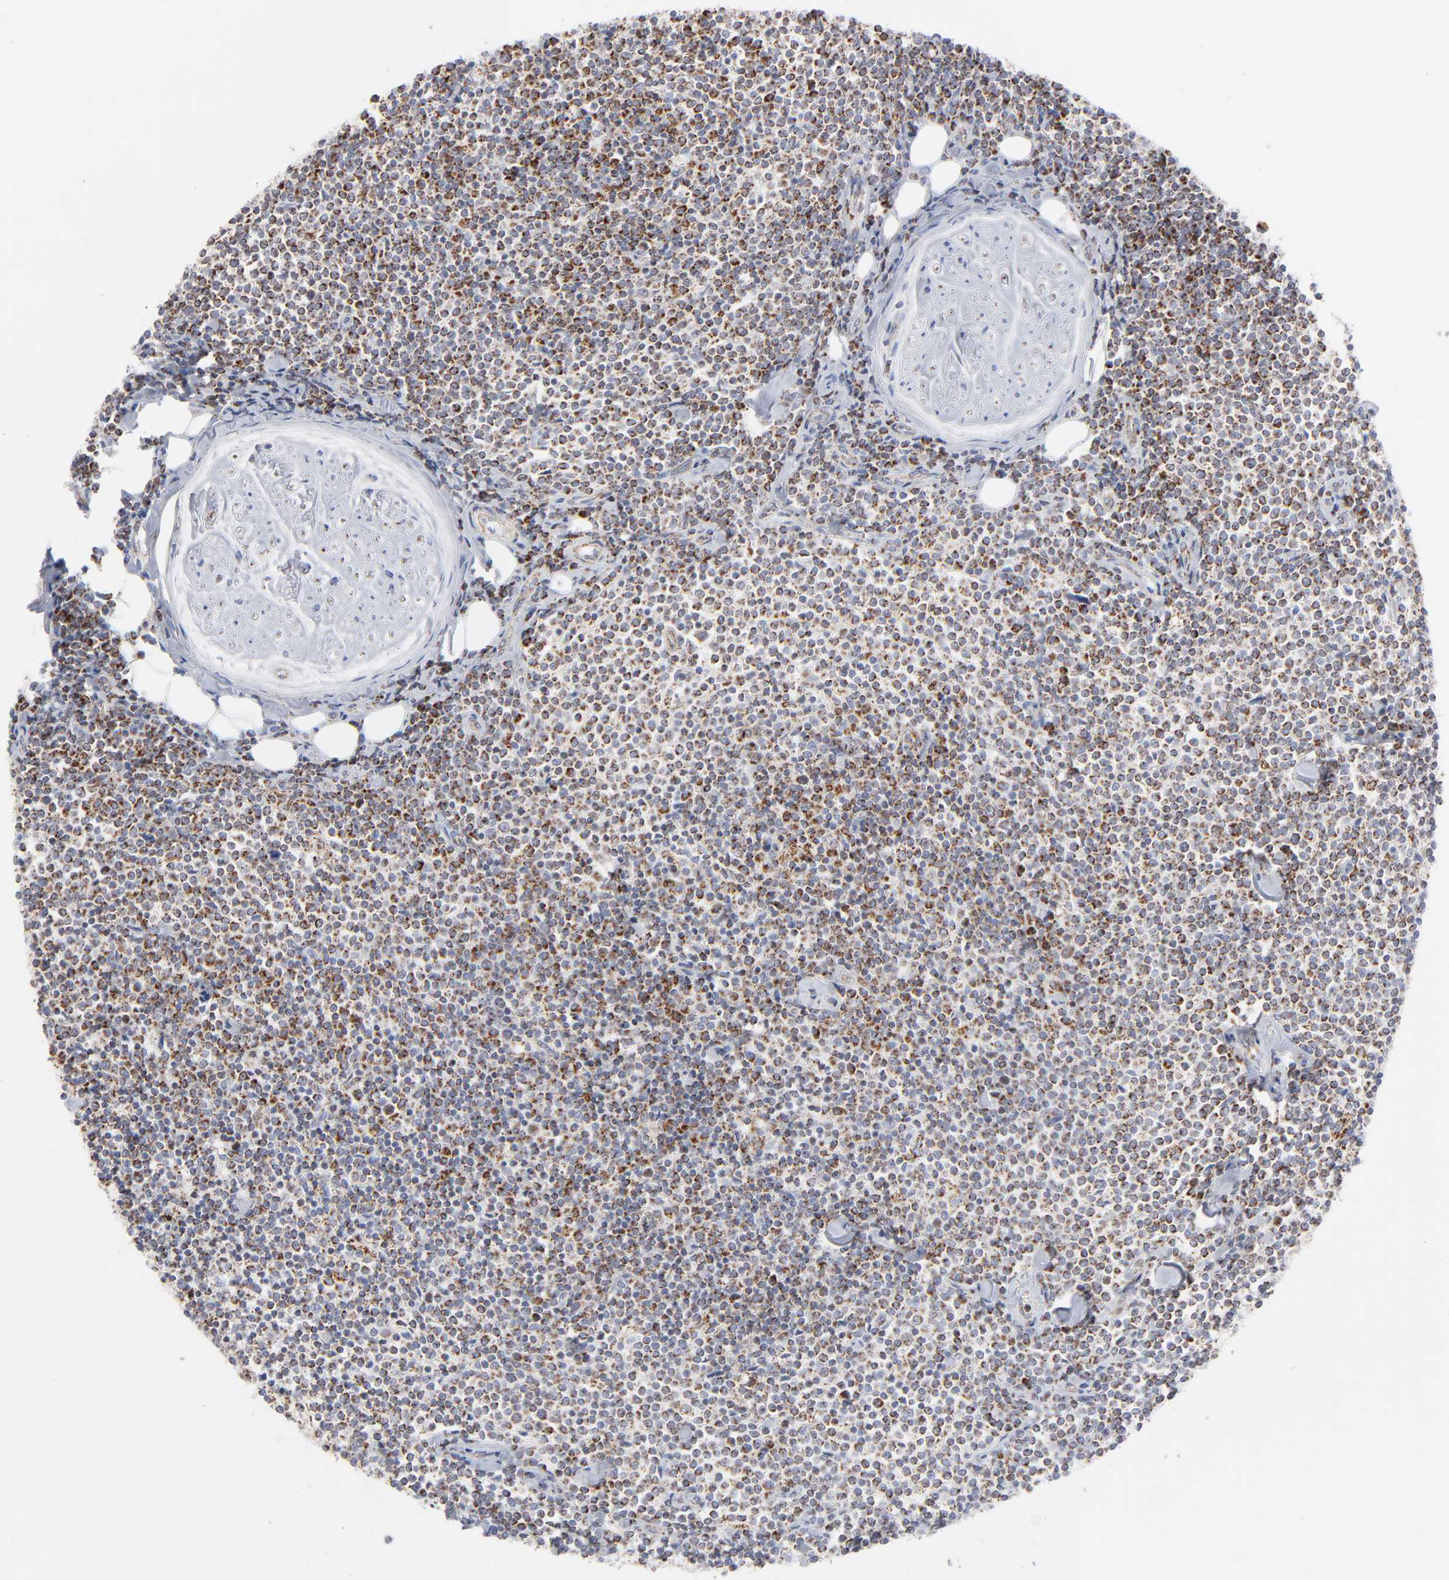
{"staining": {"intensity": "strong", "quantity": ">75%", "location": "cytoplasmic/membranous"}, "tissue": "lymphoma", "cell_type": "Tumor cells", "image_type": "cancer", "snomed": [{"axis": "morphology", "description": "Malignant lymphoma, non-Hodgkin's type, Low grade"}, {"axis": "topography", "description": "Soft tissue"}], "caption": "This micrograph shows immunohistochemistry staining of lymphoma, with high strong cytoplasmic/membranous expression in about >75% of tumor cells.", "gene": "ASB3", "patient": {"sex": "male", "age": 92}}